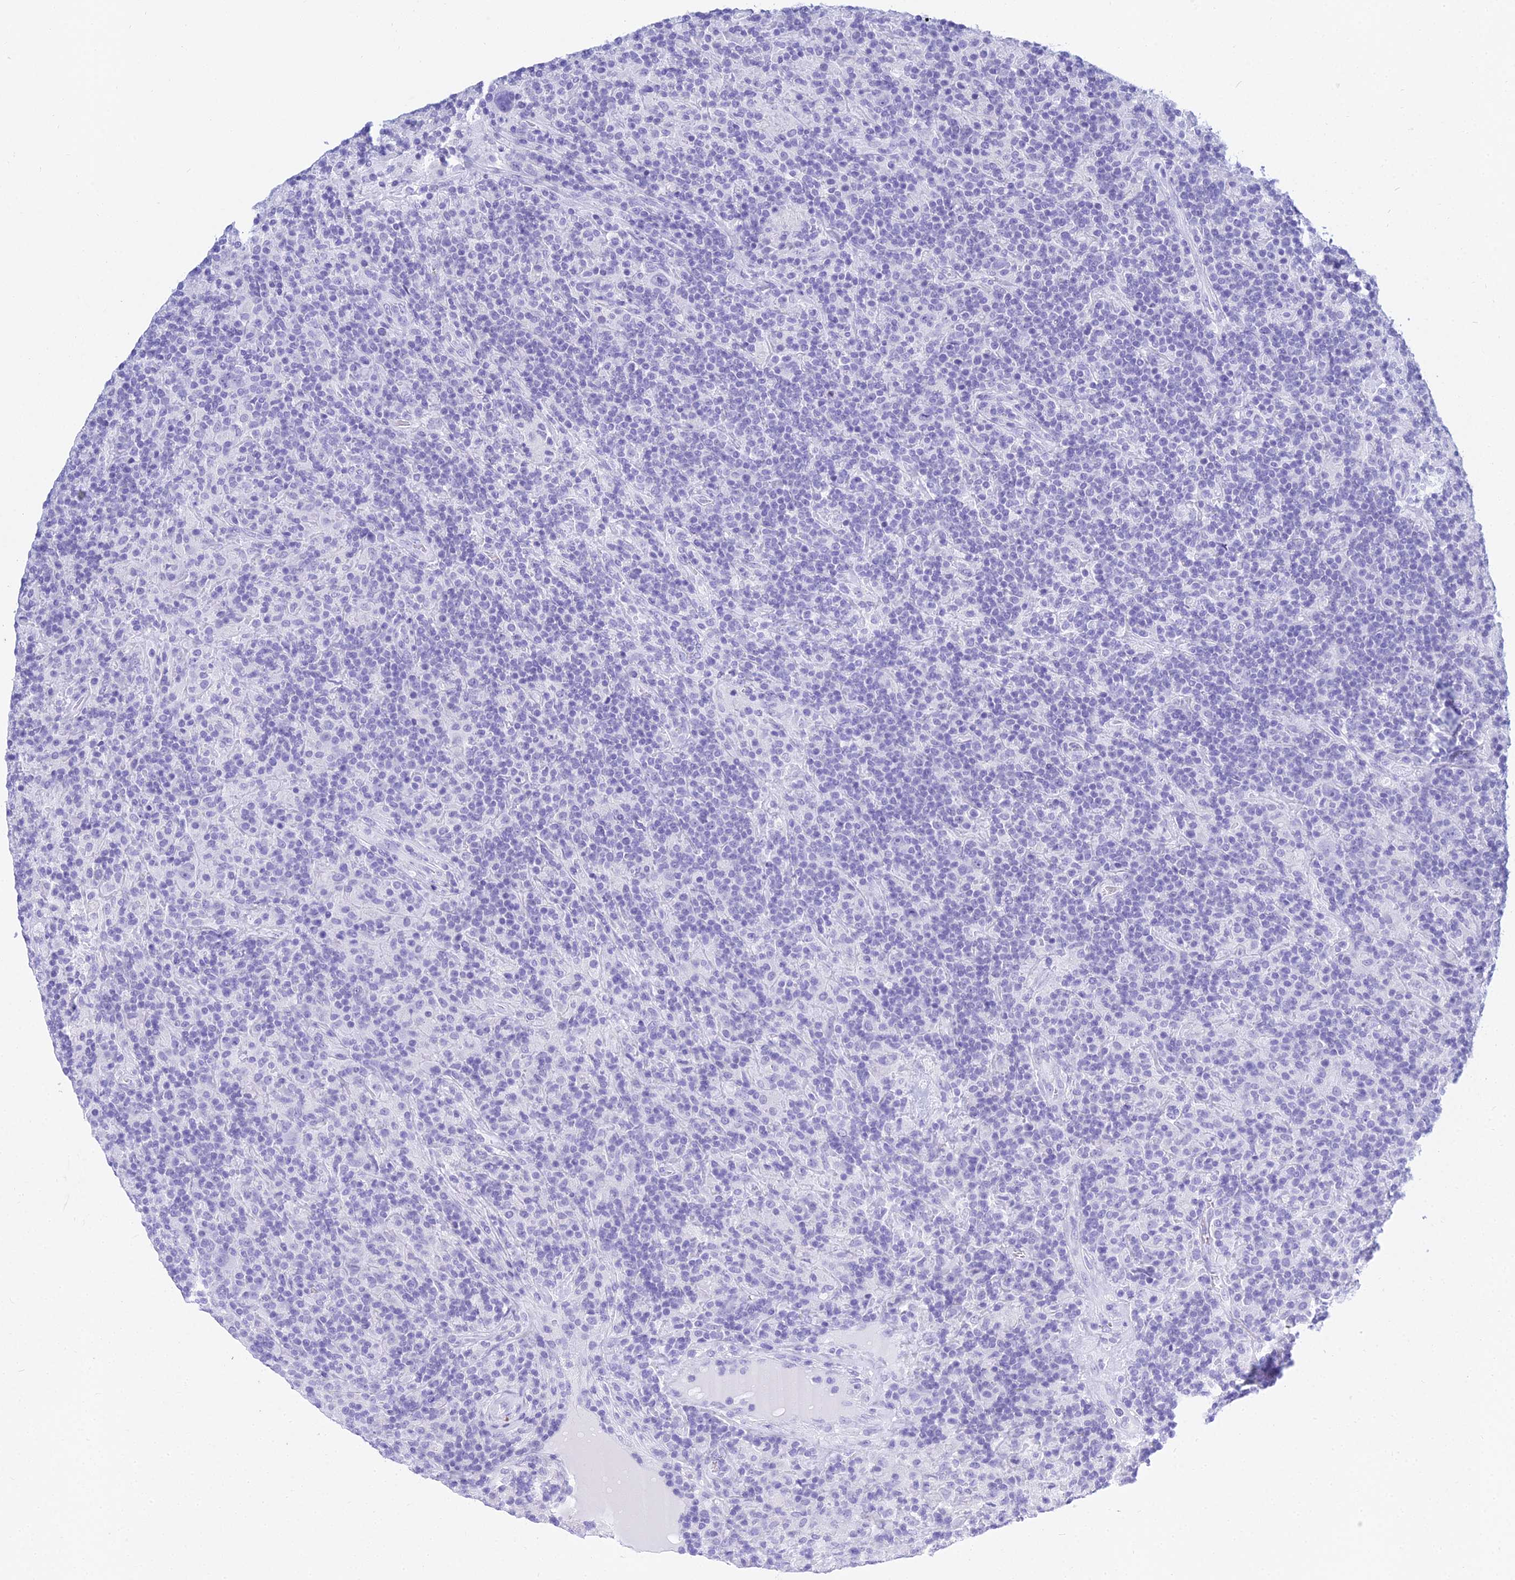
{"staining": {"intensity": "negative", "quantity": "none", "location": "none"}, "tissue": "lymphoma", "cell_type": "Tumor cells", "image_type": "cancer", "snomed": [{"axis": "morphology", "description": "Hodgkin's disease, NOS"}, {"axis": "topography", "description": "Lymph node"}], "caption": "This is an immunohistochemistry (IHC) photomicrograph of human Hodgkin's disease. There is no expression in tumor cells.", "gene": "PATE4", "patient": {"sex": "male", "age": 70}}